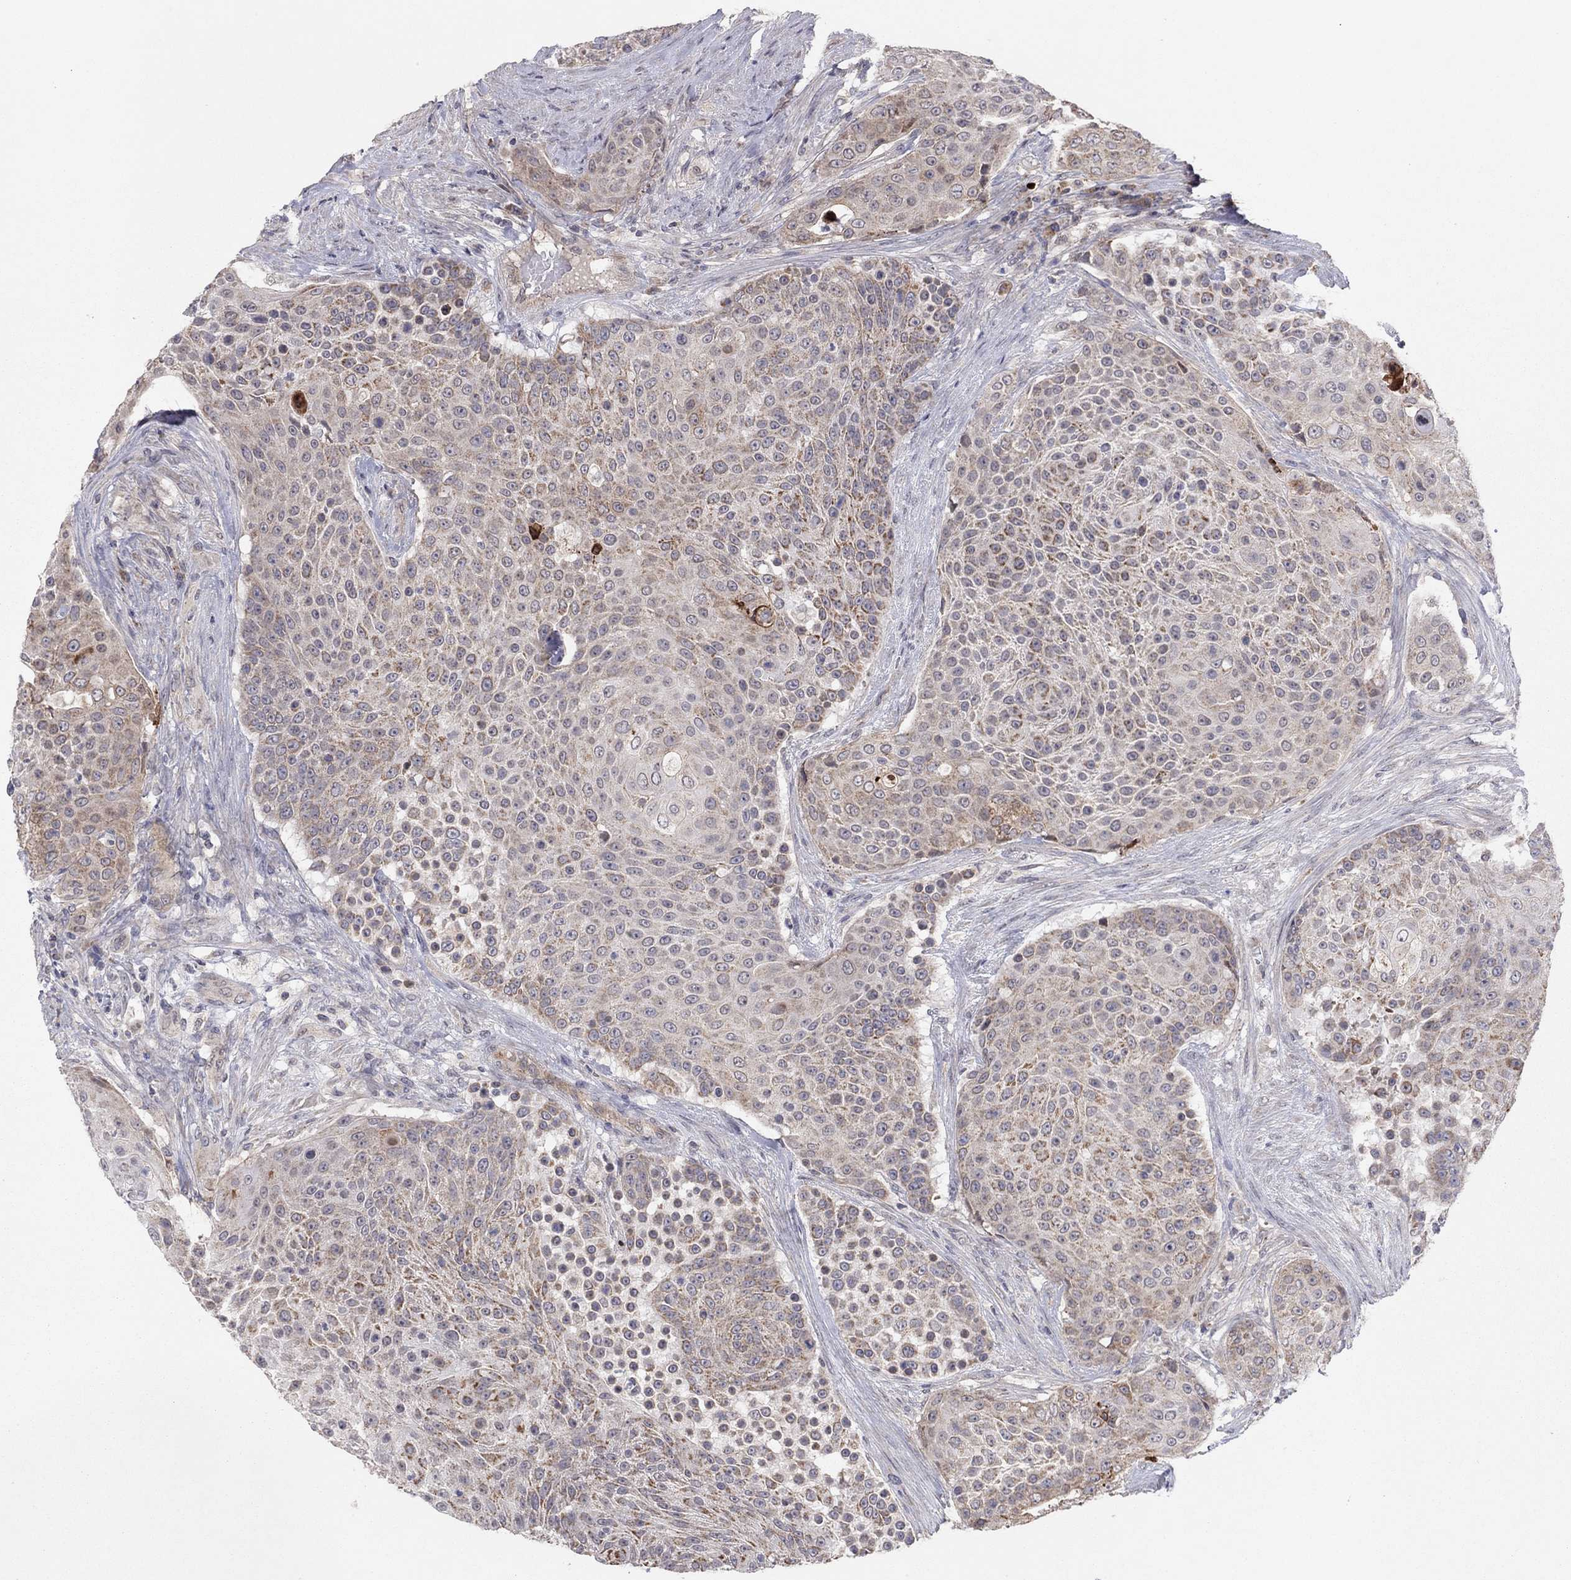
{"staining": {"intensity": "moderate", "quantity": "<25%", "location": "cytoplasmic/membranous"}, "tissue": "urothelial cancer", "cell_type": "Tumor cells", "image_type": "cancer", "snomed": [{"axis": "morphology", "description": "Urothelial carcinoma, High grade"}, {"axis": "topography", "description": "Urinary bladder"}], "caption": "Immunohistochemistry (IHC) of human urothelial cancer shows low levels of moderate cytoplasmic/membranous staining in about <25% of tumor cells.", "gene": "CRACDL", "patient": {"sex": "female", "age": 63}}